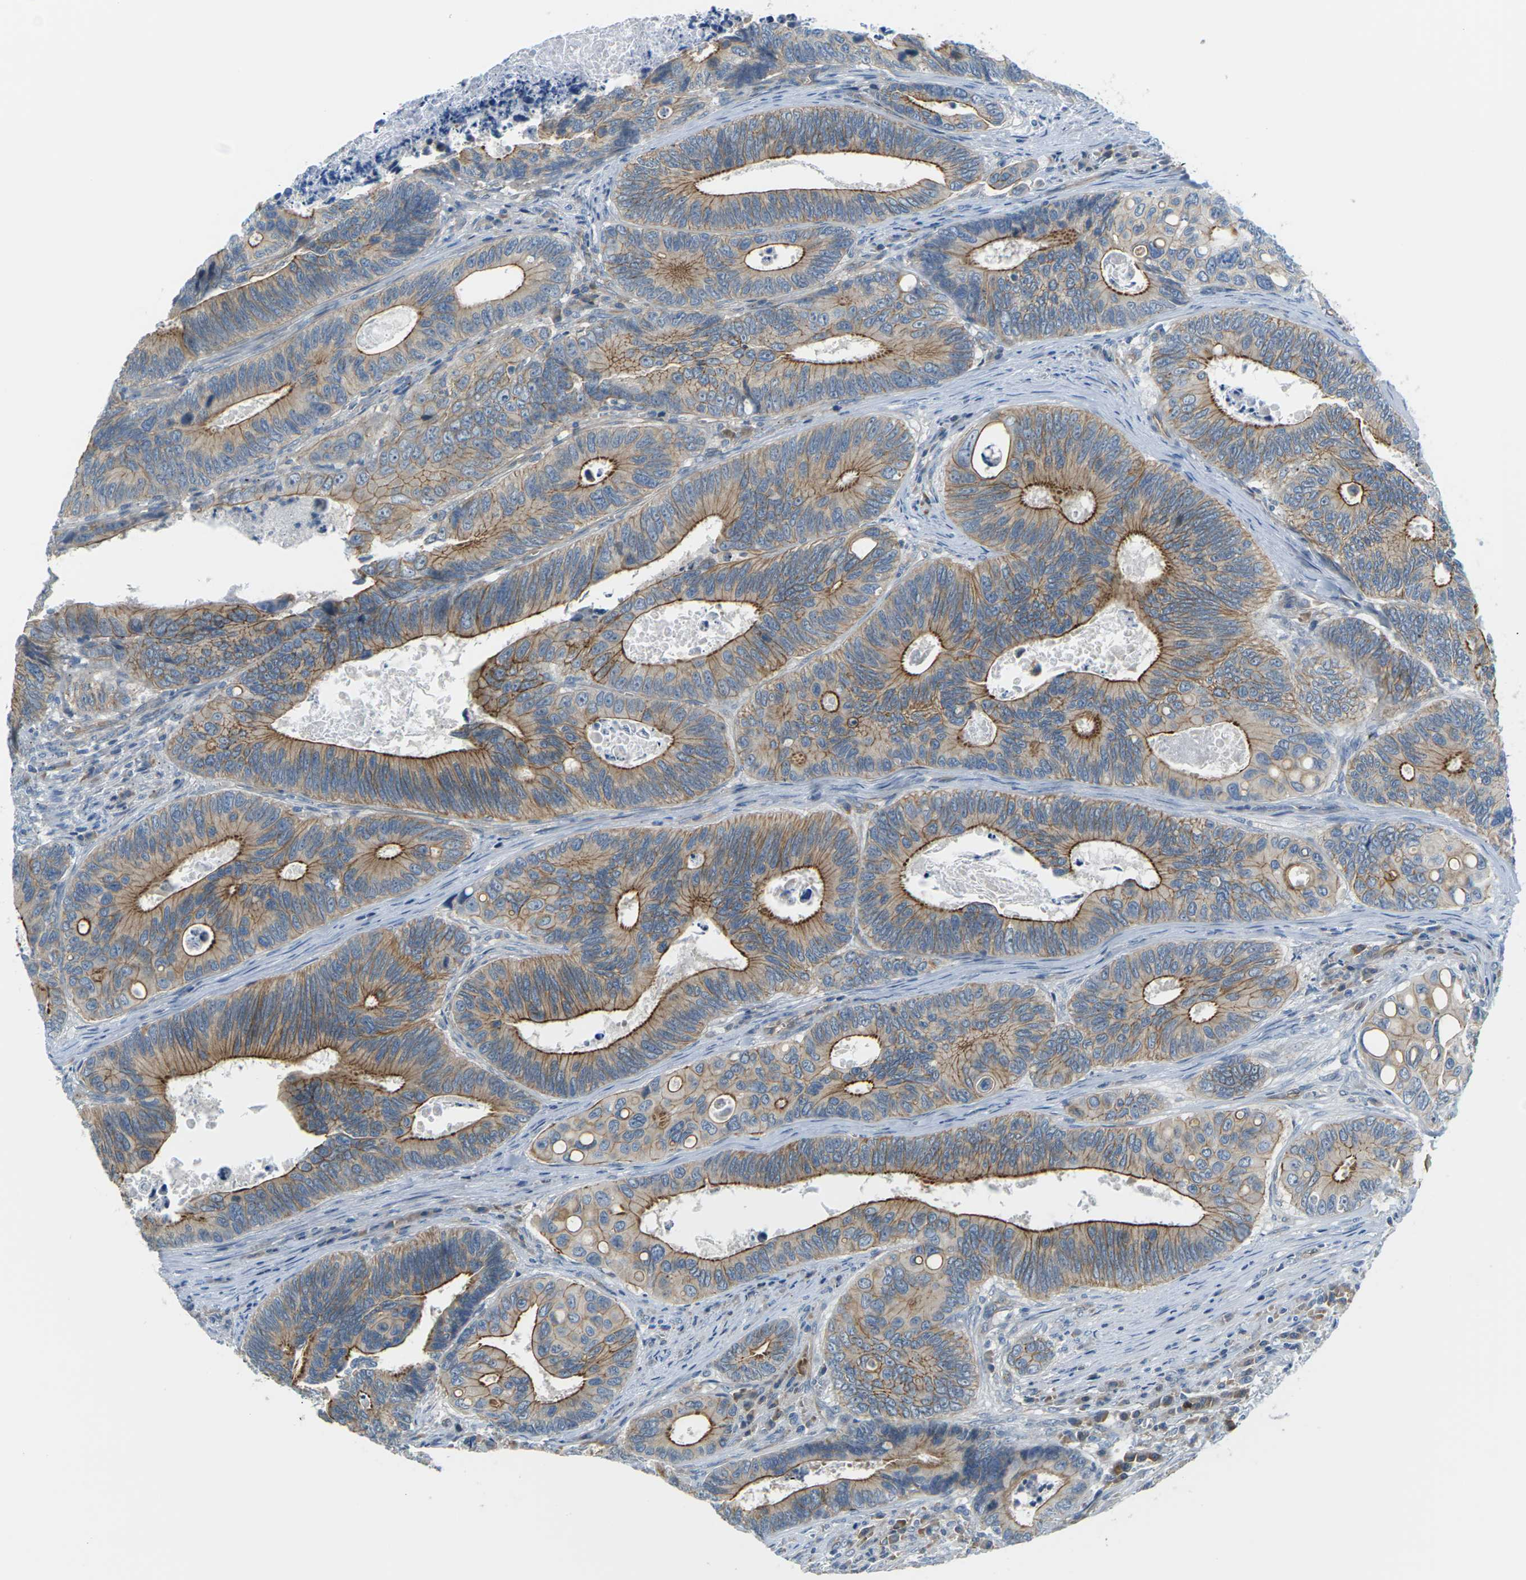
{"staining": {"intensity": "strong", "quantity": "25%-75%", "location": "cytoplasmic/membranous"}, "tissue": "colorectal cancer", "cell_type": "Tumor cells", "image_type": "cancer", "snomed": [{"axis": "morphology", "description": "Inflammation, NOS"}, {"axis": "morphology", "description": "Adenocarcinoma, NOS"}, {"axis": "topography", "description": "Colon"}], "caption": "IHC histopathology image of neoplastic tissue: colorectal cancer (adenocarcinoma) stained using immunohistochemistry (IHC) exhibits high levels of strong protein expression localized specifically in the cytoplasmic/membranous of tumor cells, appearing as a cytoplasmic/membranous brown color.", "gene": "SLC13A3", "patient": {"sex": "male", "age": 72}}